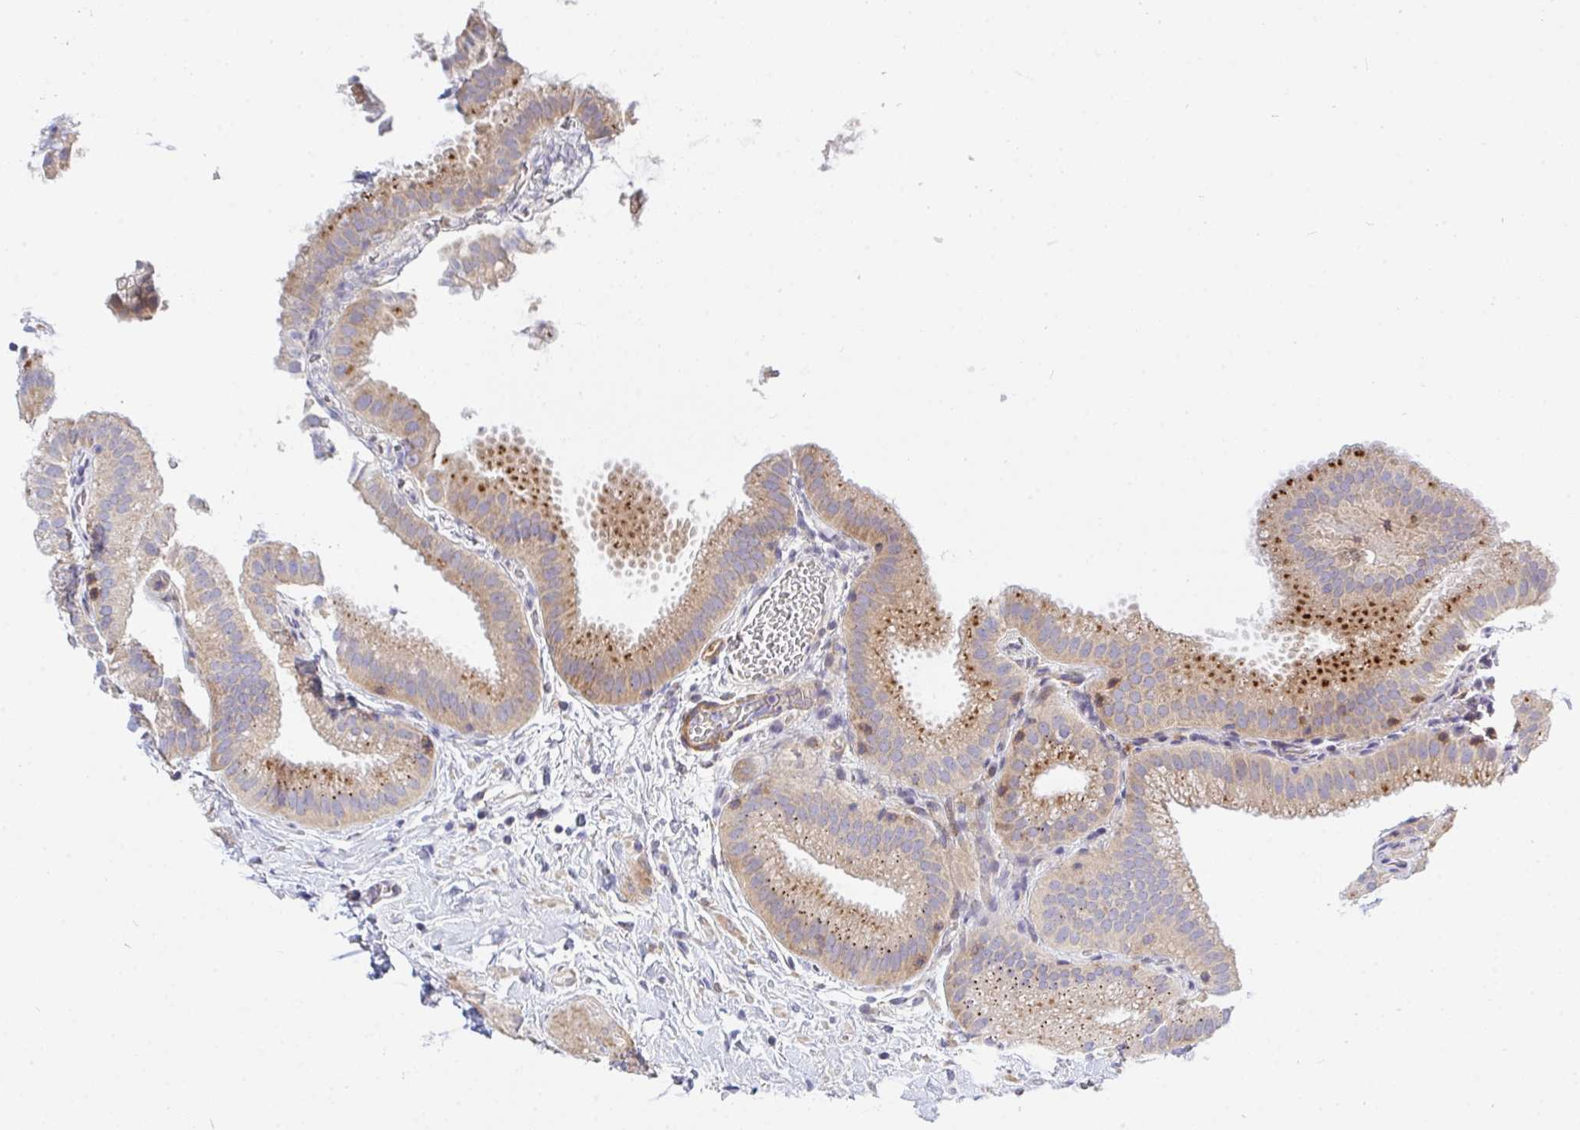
{"staining": {"intensity": "strong", "quantity": "25%-75%", "location": "cytoplasmic/membranous"}, "tissue": "gallbladder", "cell_type": "Glandular cells", "image_type": "normal", "snomed": [{"axis": "morphology", "description": "Normal tissue, NOS"}, {"axis": "topography", "description": "Gallbladder"}], "caption": "This image reveals IHC staining of benign gallbladder, with high strong cytoplasmic/membranous staining in about 25%-75% of glandular cells.", "gene": "FRMD3", "patient": {"sex": "female", "age": 63}}